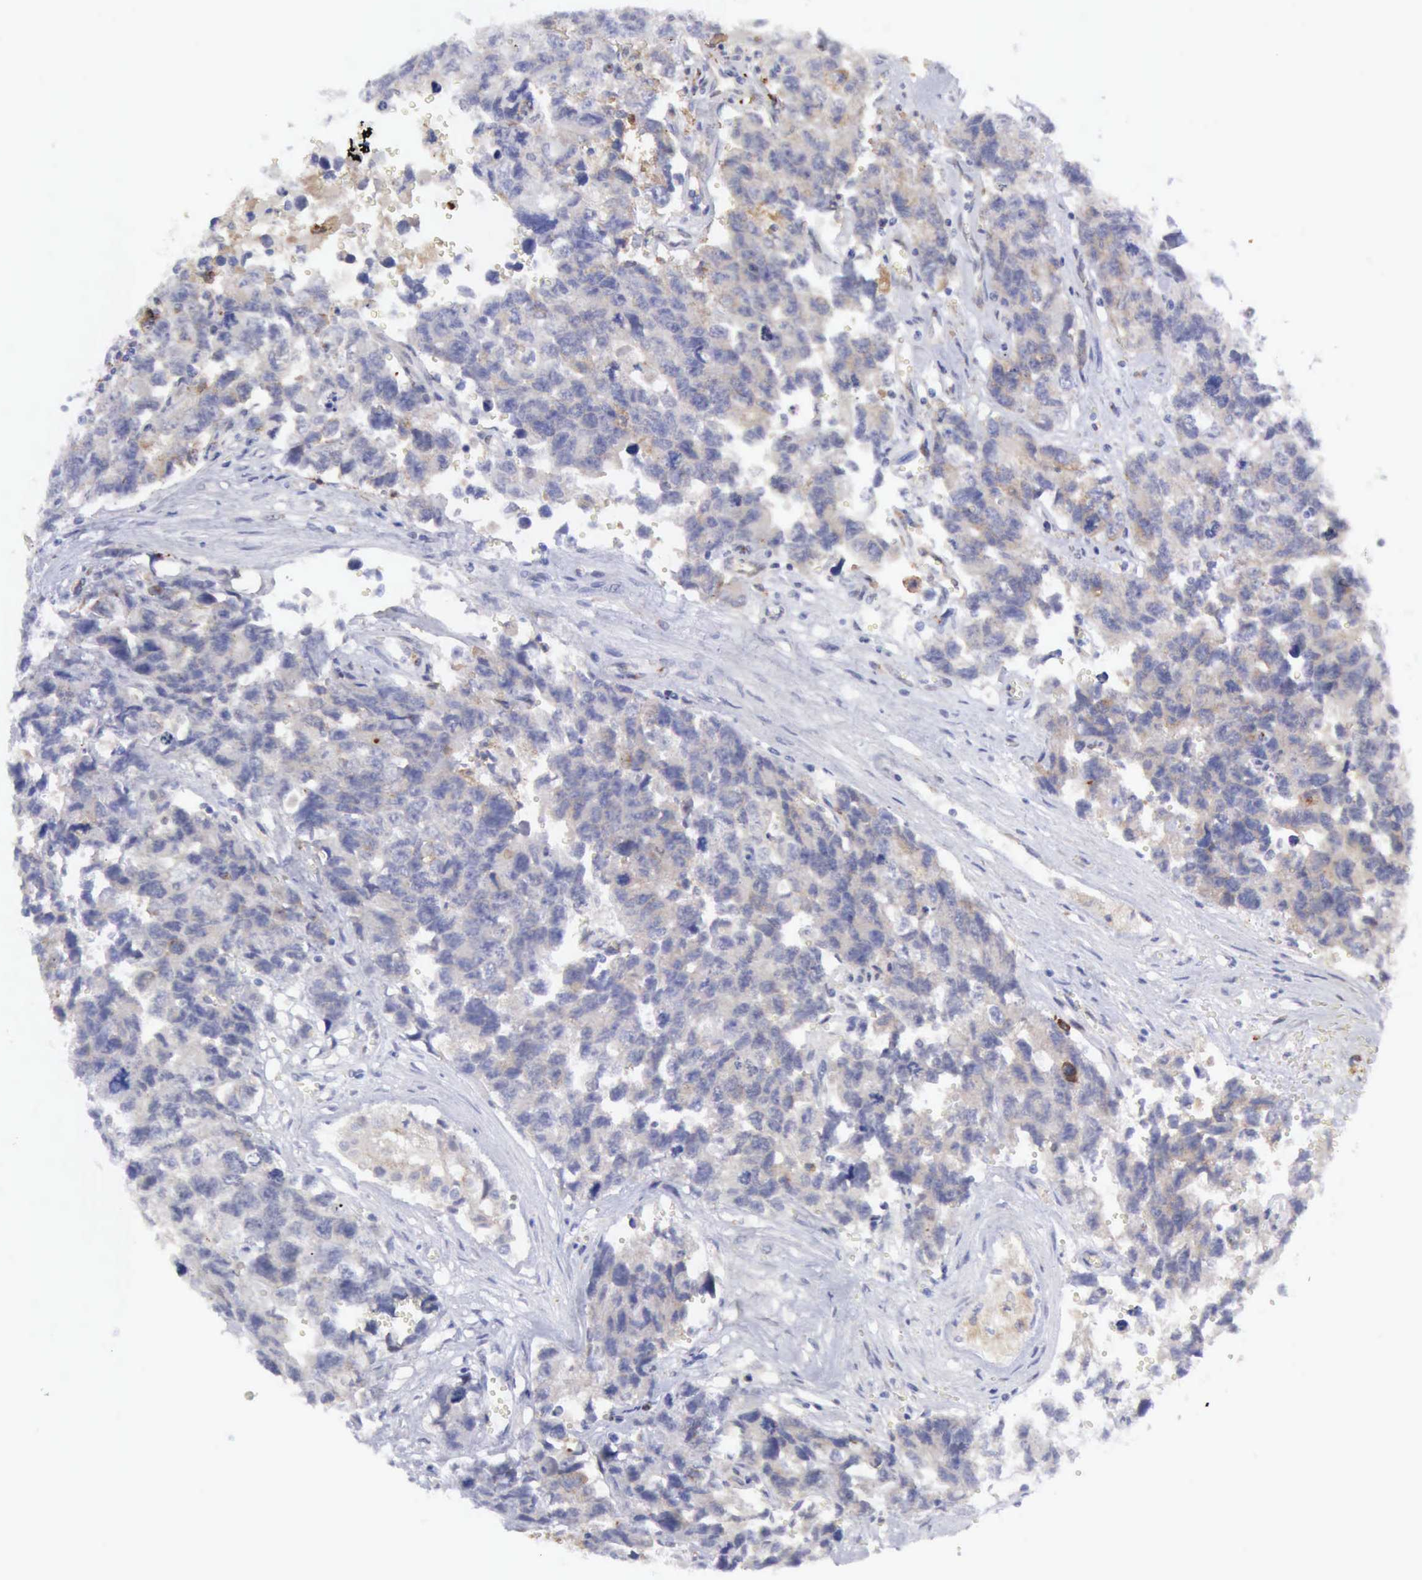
{"staining": {"intensity": "negative", "quantity": "none", "location": "none"}, "tissue": "testis cancer", "cell_type": "Tumor cells", "image_type": "cancer", "snomed": [{"axis": "morphology", "description": "Carcinoma, Embryonal, NOS"}, {"axis": "topography", "description": "Testis"}], "caption": "Immunohistochemical staining of testis embryonal carcinoma demonstrates no significant staining in tumor cells.", "gene": "TFRC", "patient": {"sex": "male", "age": 31}}